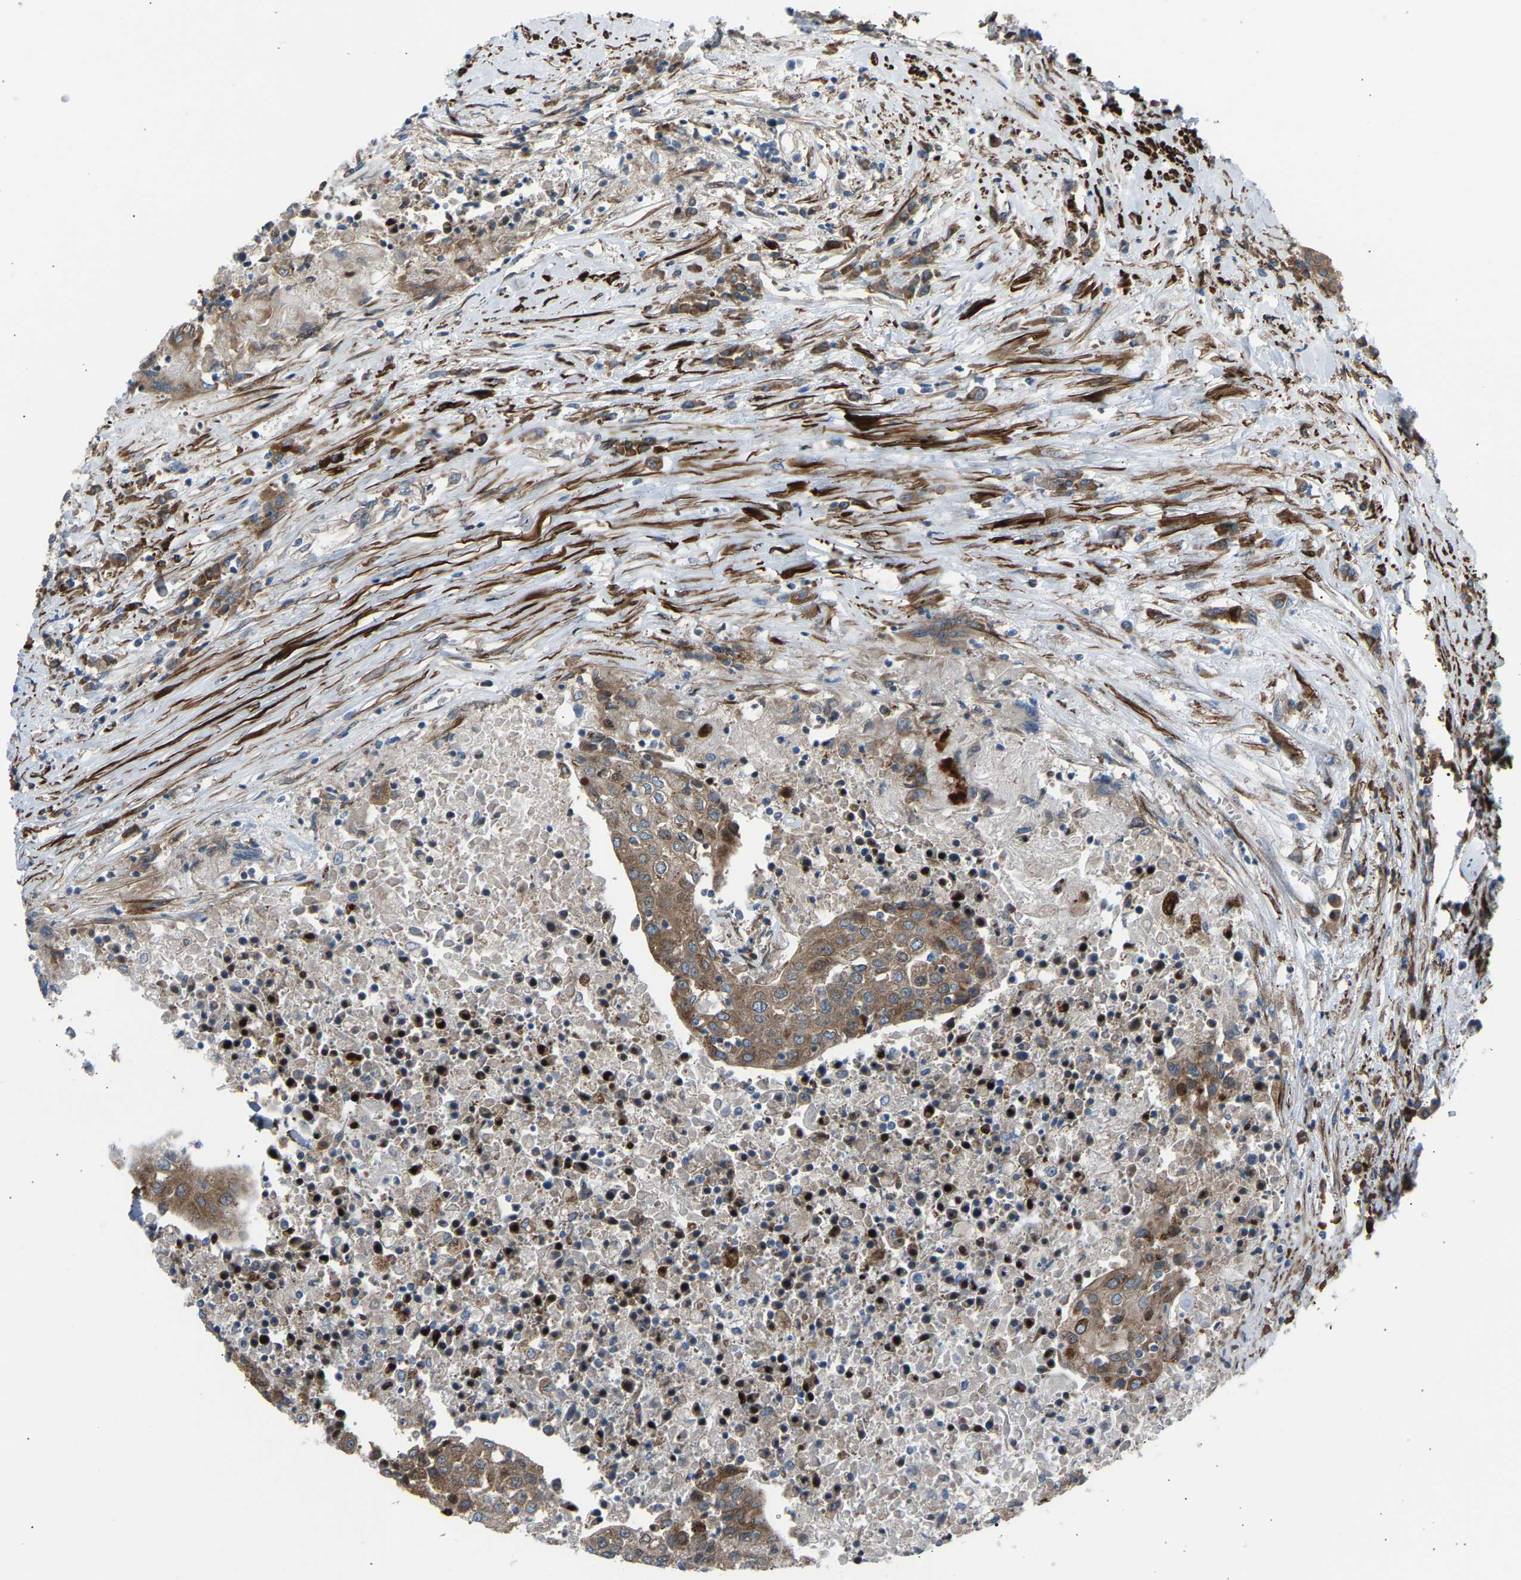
{"staining": {"intensity": "moderate", "quantity": ">75%", "location": "cytoplasmic/membranous"}, "tissue": "urothelial cancer", "cell_type": "Tumor cells", "image_type": "cancer", "snomed": [{"axis": "morphology", "description": "Urothelial carcinoma, High grade"}, {"axis": "topography", "description": "Urinary bladder"}], "caption": "Protein expression analysis of urothelial cancer reveals moderate cytoplasmic/membranous staining in about >75% of tumor cells.", "gene": "VPS41", "patient": {"sex": "female", "age": 85}}